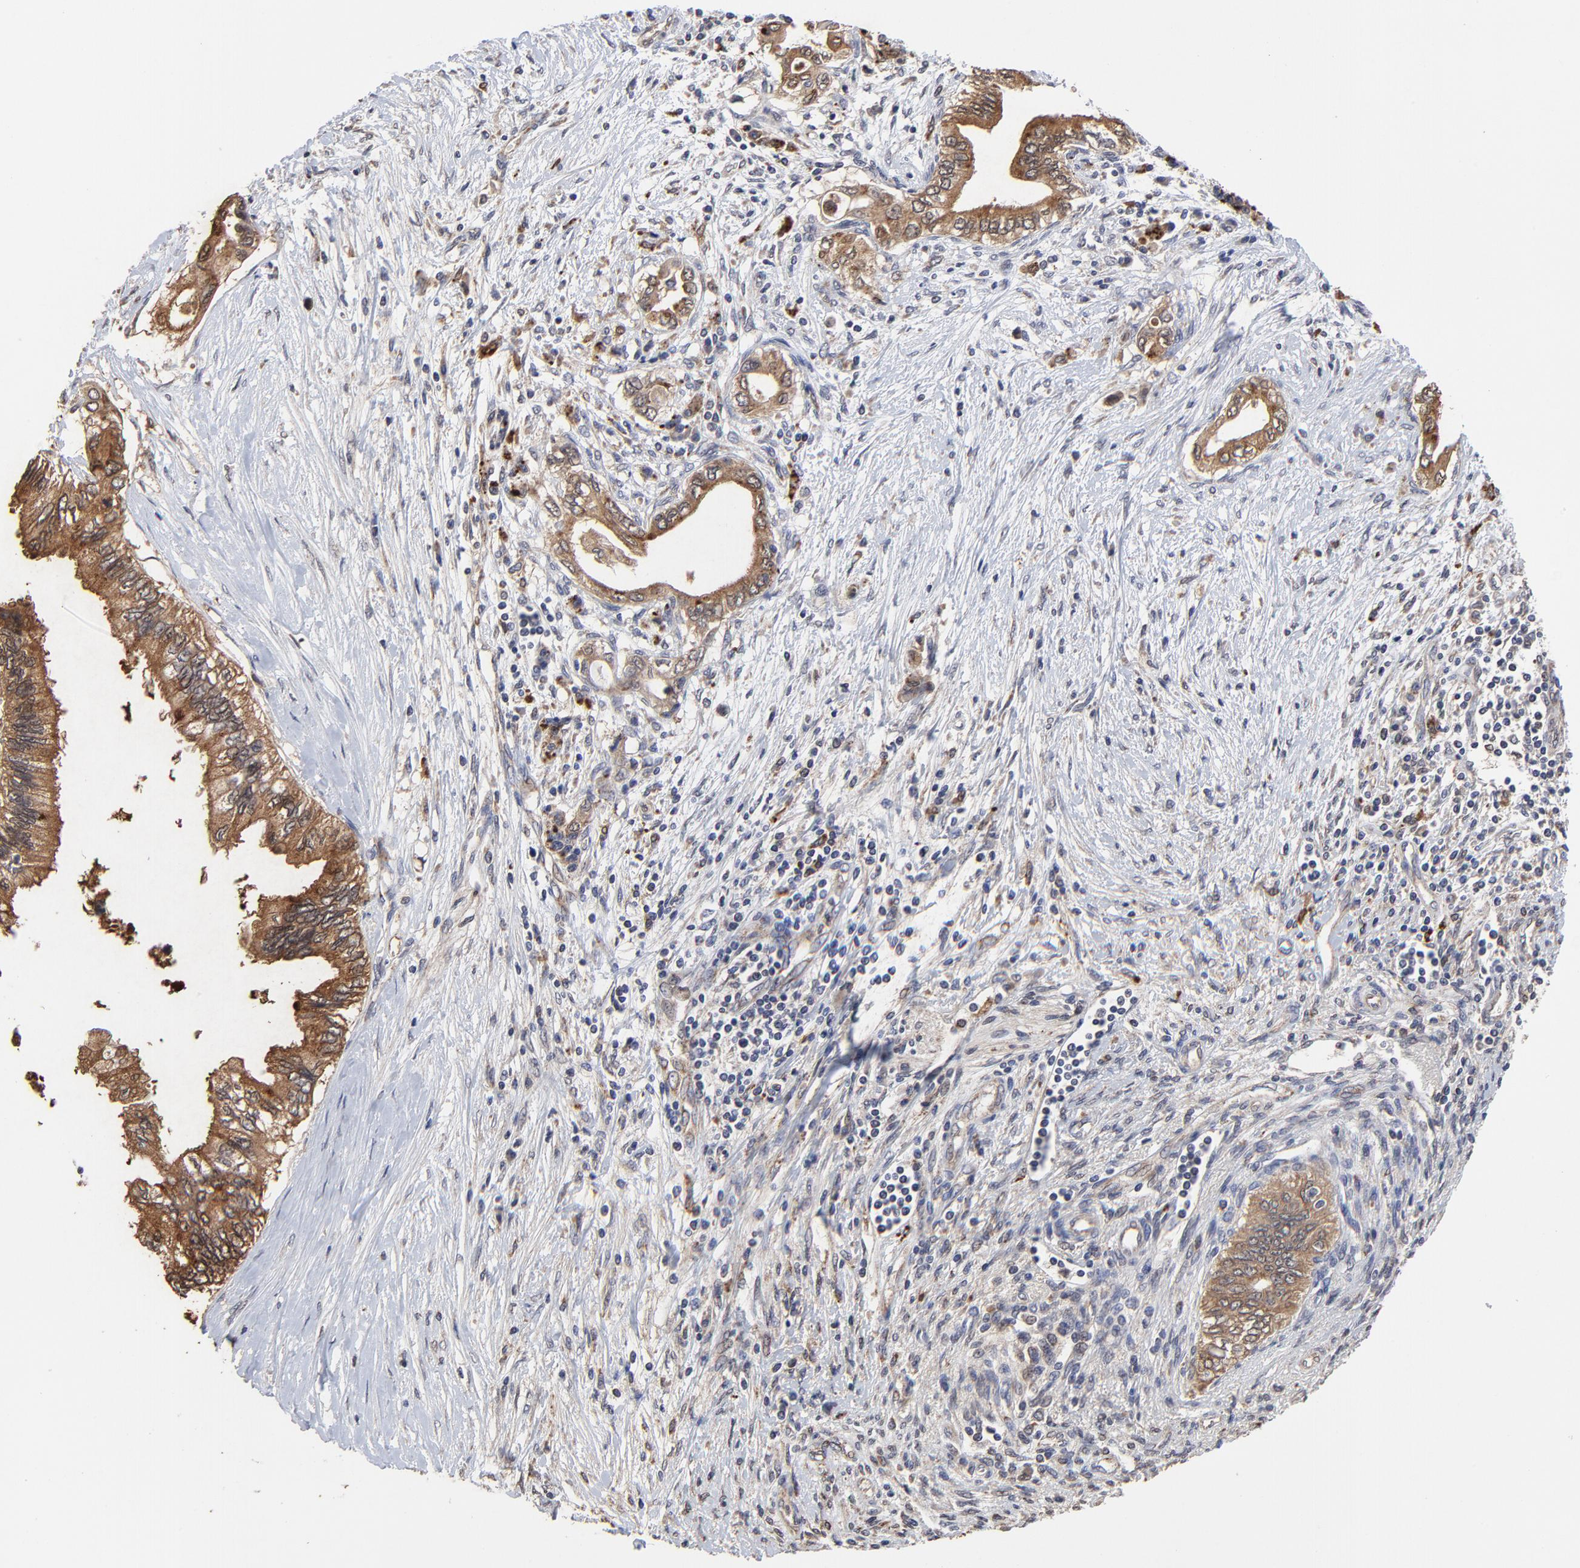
{"staining": {"intensity": "strong", "quantity": ">75%", "location": "cytoplasmic/membranous"}, "tissue": "pancreatic cancer", "cell_type": "Tumor cells", "image_type": "cancer", "snomed": [{"axis": "morphology", "description": "Adenocarcinoma, NOS"}, {"axis": "topography", "description": "Pancreas"}], "caption": "Pancreatic adenocarcinoma stained with DAB (3,3'-diaminobenzidine) immunohistochemistry demonstrates high levels of strong cytoplasmic/membranous staining in approximately >75% of tumor cells. (IHC, brightfield microscopy, high magnification).", "gene": "LGALS3", "patient": {"sex": "female", "age": 66}}